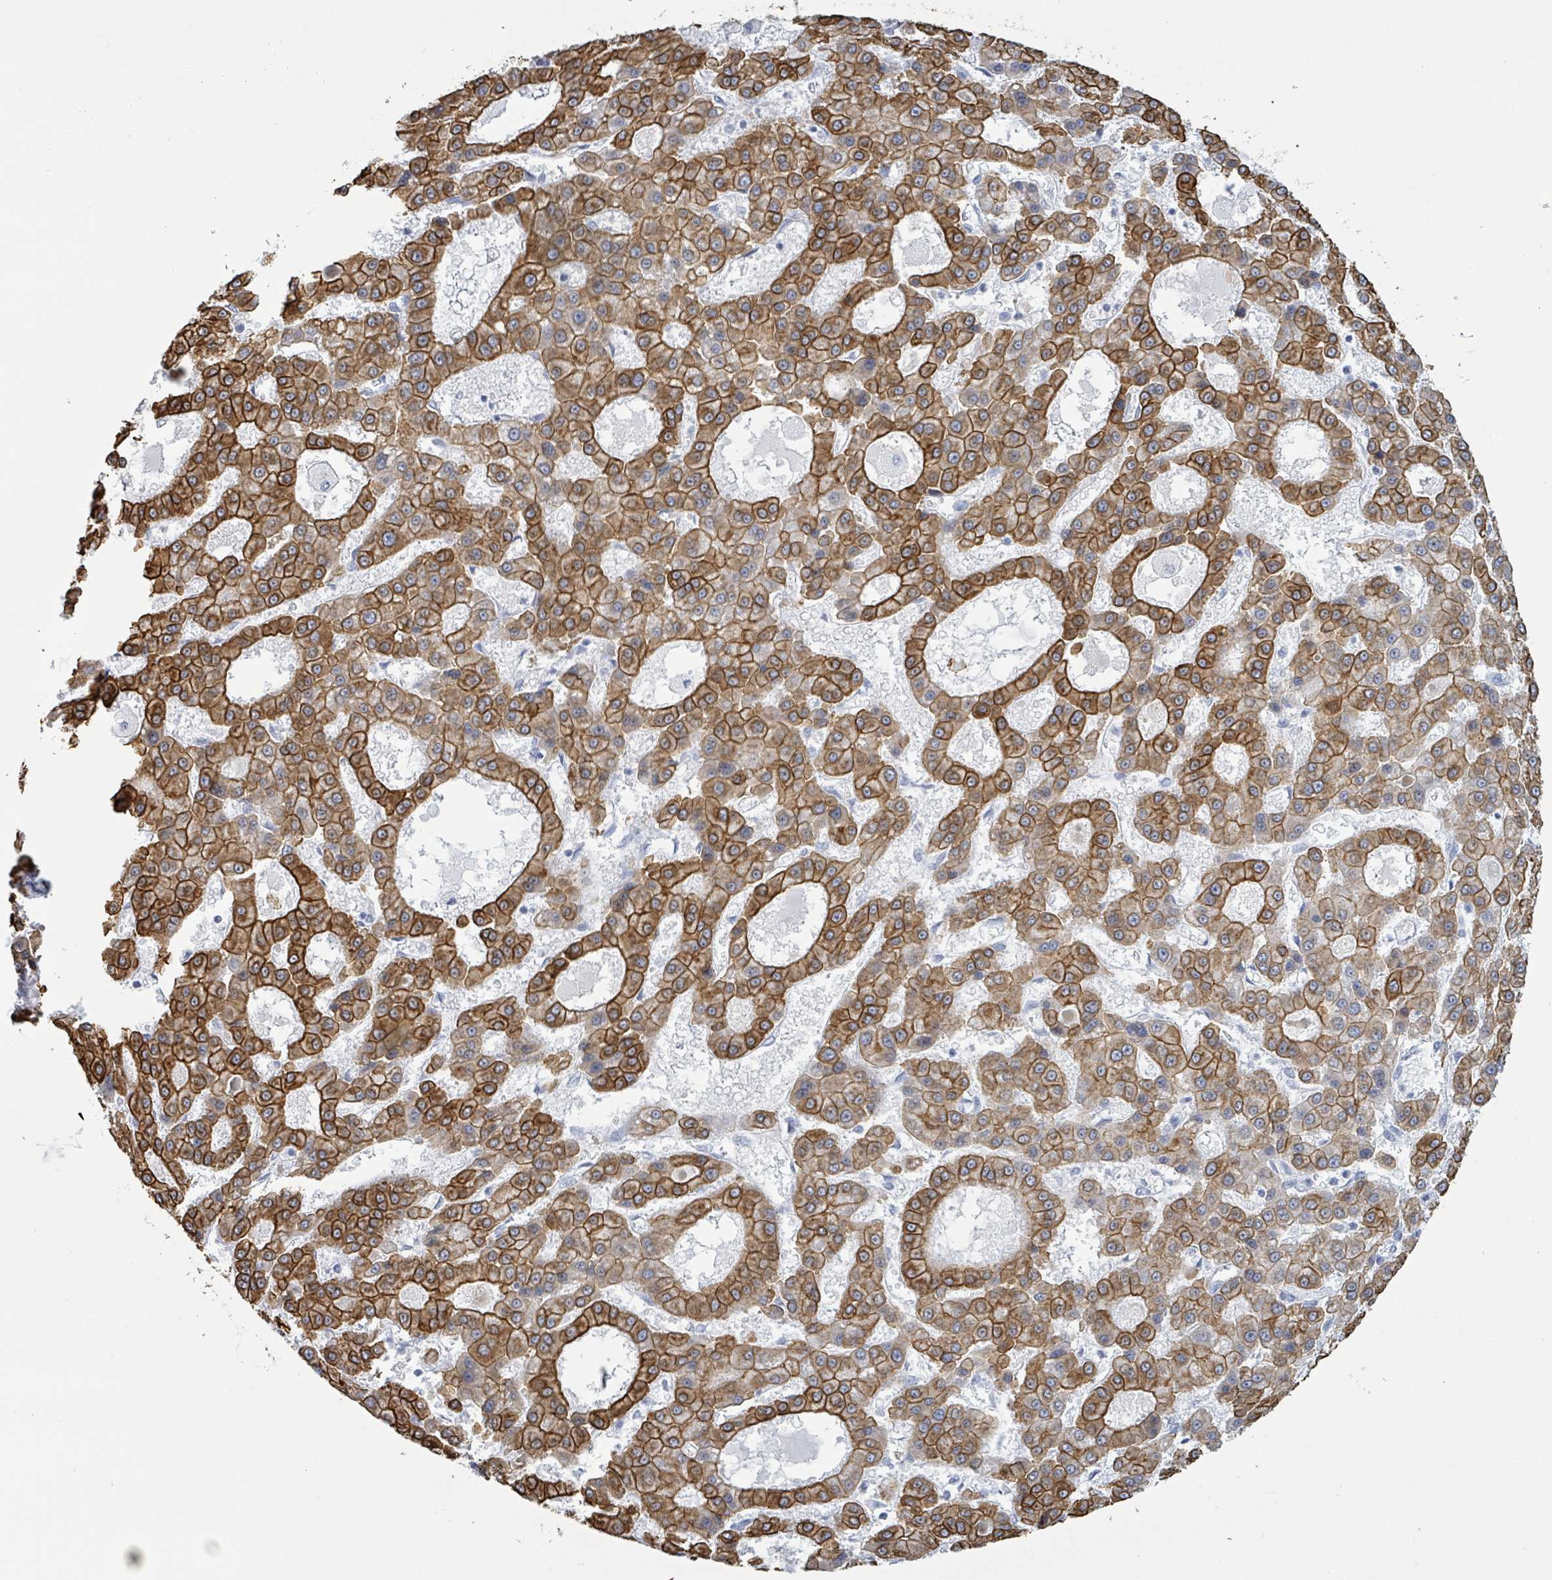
{"staining": {"intensity": "strong", "quantity": ">75%", "location": "cytoplasmic/membranous"}, "tissue": "liver cancer", "cell_type": "Tumor cells", "image_type": "cancer", "snomed": [{"axis": "morphology", "description": "Carcinoma, Hepatocellular, NOS"}, {"axis": "topography", "description": "Liver"}], "caption": "This micrograph reveals IHC staining of liver hepatocellular carcinoma, with high strong cytoplasmic/membranous expression in about >75% of tumor cells.", "gene": "KRT8", "patient": {"sex": "male", "age": 70}}